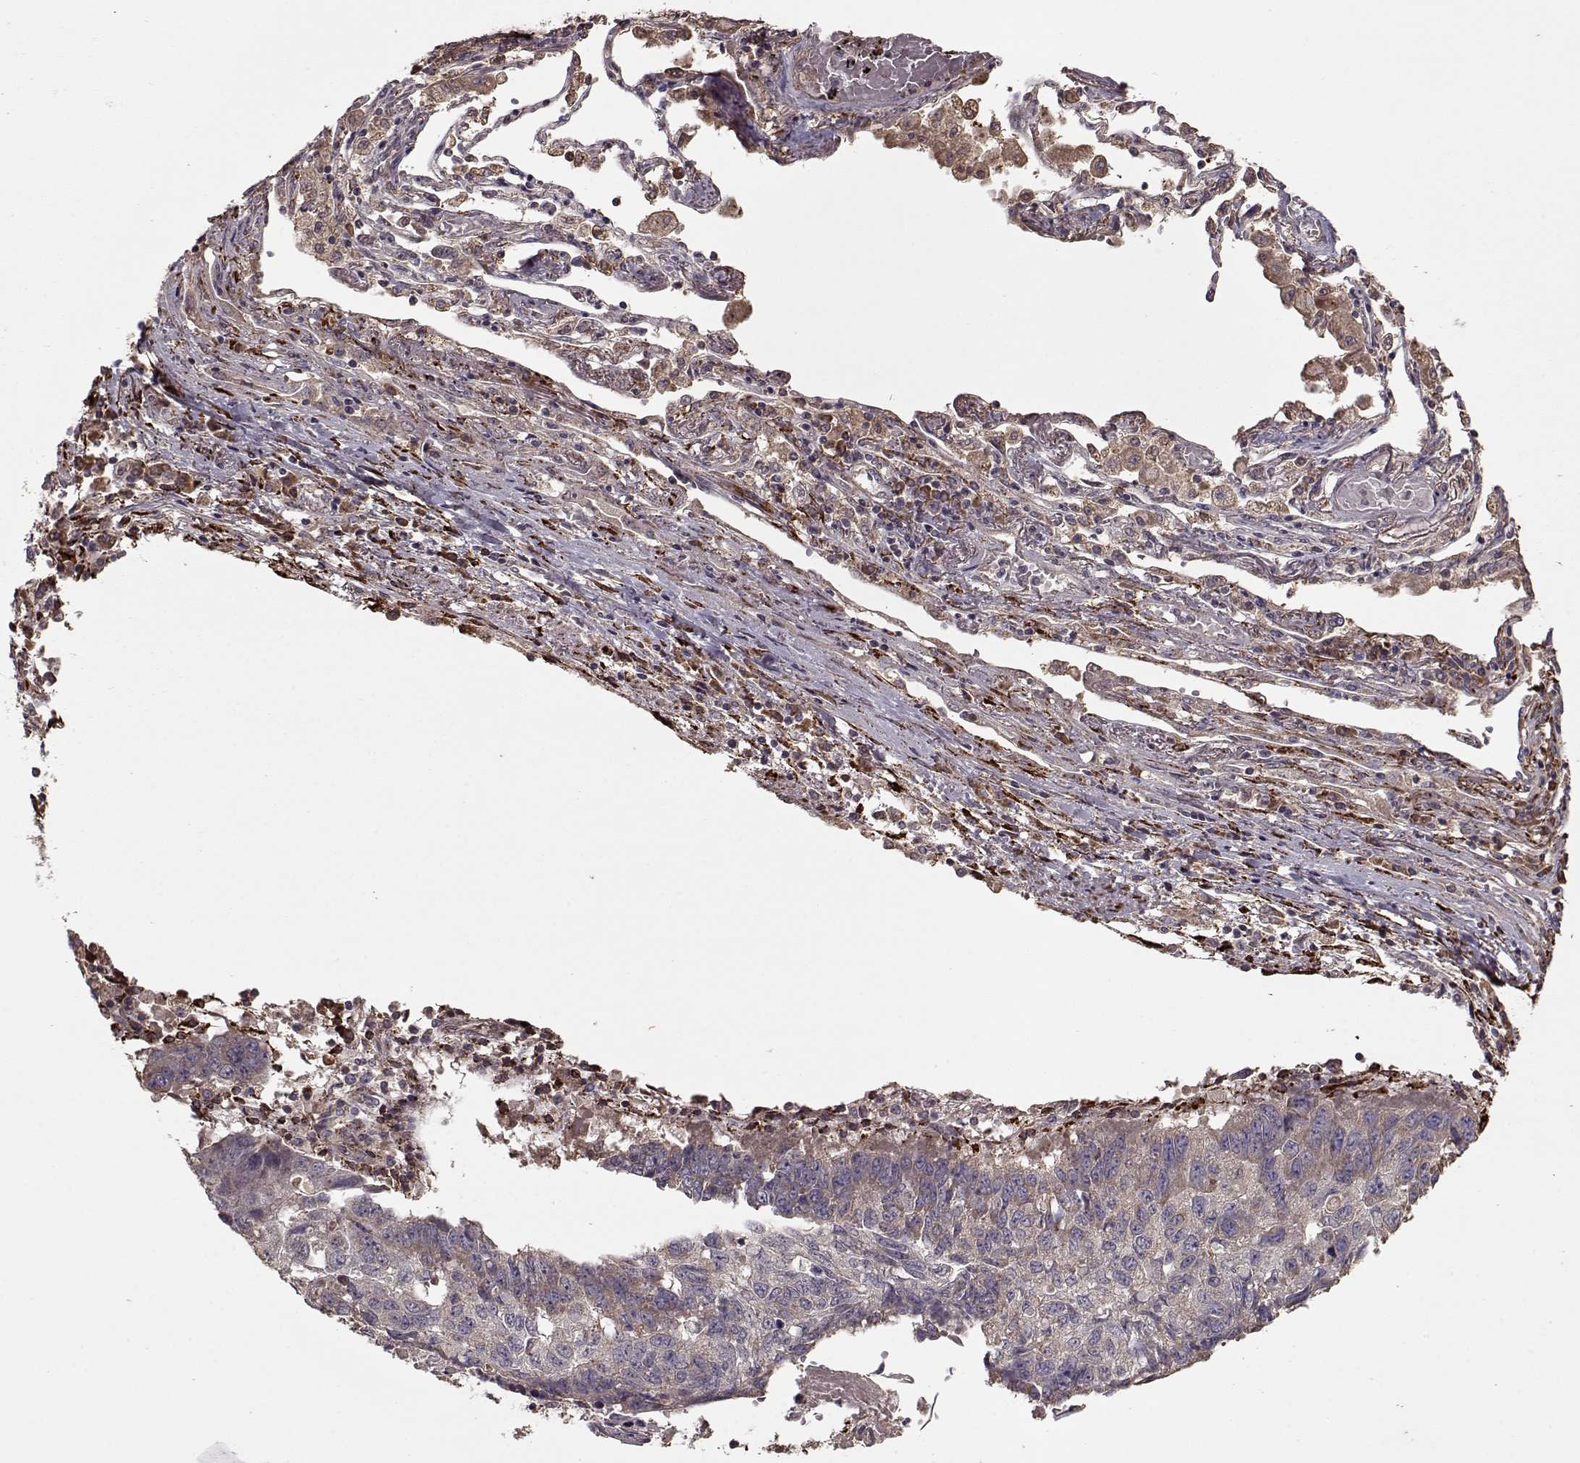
{"staining": {"intensity": "moderate", "quantity": "<25%", "location": "cytoplasmic/membranous"}, "tissue": "lung cancer", "cell_type": "Tumor cells", "image_type": "cancer", "snomed": [{"axis": "morphology", "description": "Squamous cell carcinoma, NOS"}, {"axis": "topography", "description": "Lung"}], "caption": "Human lung squamous cell carcinoma stained with a brown dye reveals moderate cytoplasmic/membranous positive expression in about <25% of tumor cells.", "gene": "IMMP1L", "patient": {"sex": "male", "age": 73}}